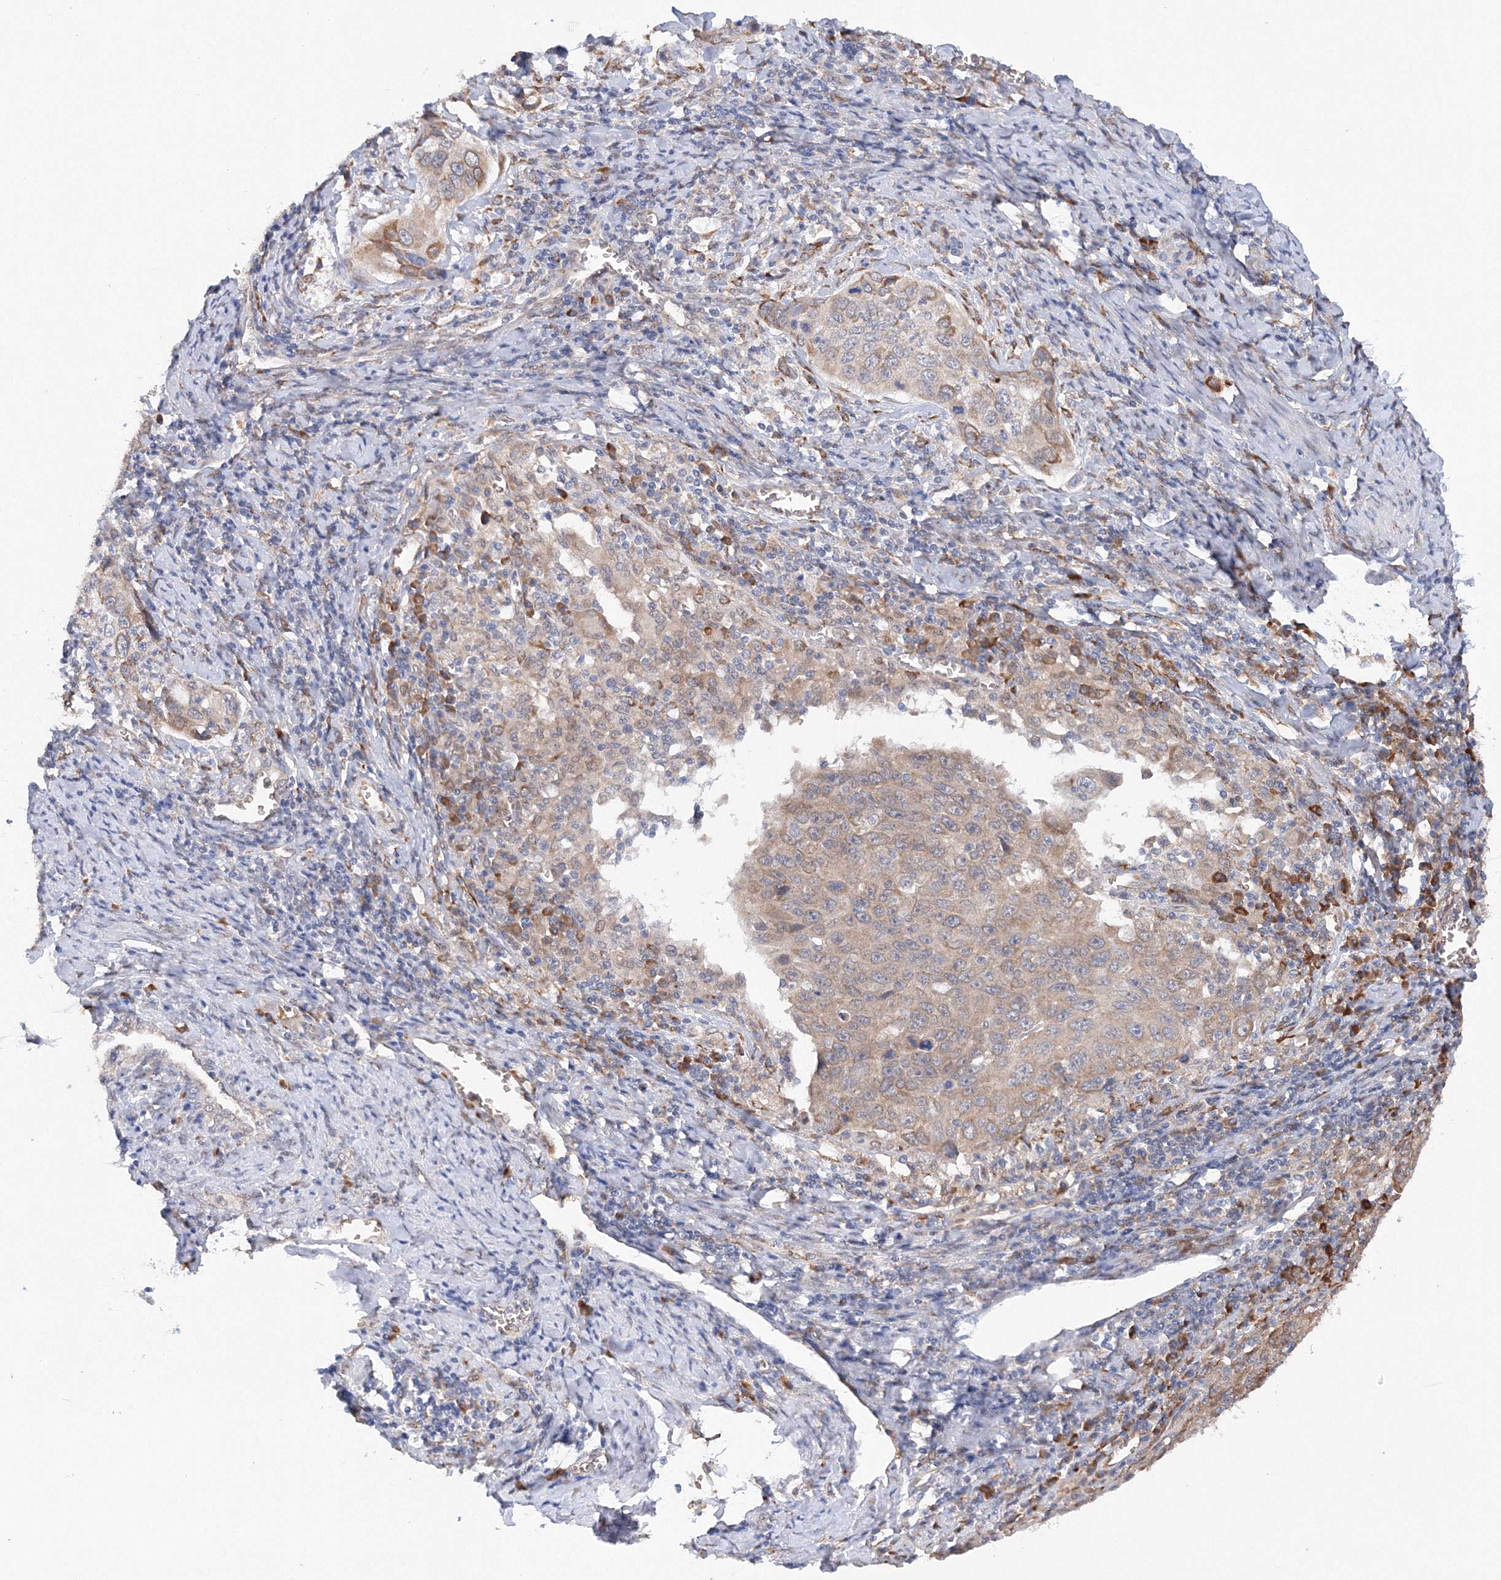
{"staining": {"intensity": "weak", "quantity": "25%-75%", "location": "cytoplasmic/membranous"}, "tissue": "cervical cancer", "cell_type": "Tumor cells", "image_type": "cancer", "snomed": [{"axis": "morphology", "description": "Squamous cell carcinoma, NOS"}, {"axis": "topography", "description": "Cervix"}], "caption": "Protein staining of cervical cancer tissue displays weak cytoplasmic/membranous positivity in about 25%-75% of tumor cells. (DAB = brown stain, brightfield microscopy at high magnification).", "gene": "DIS3L2", "patient": {"sex": "female", "age": 53}}